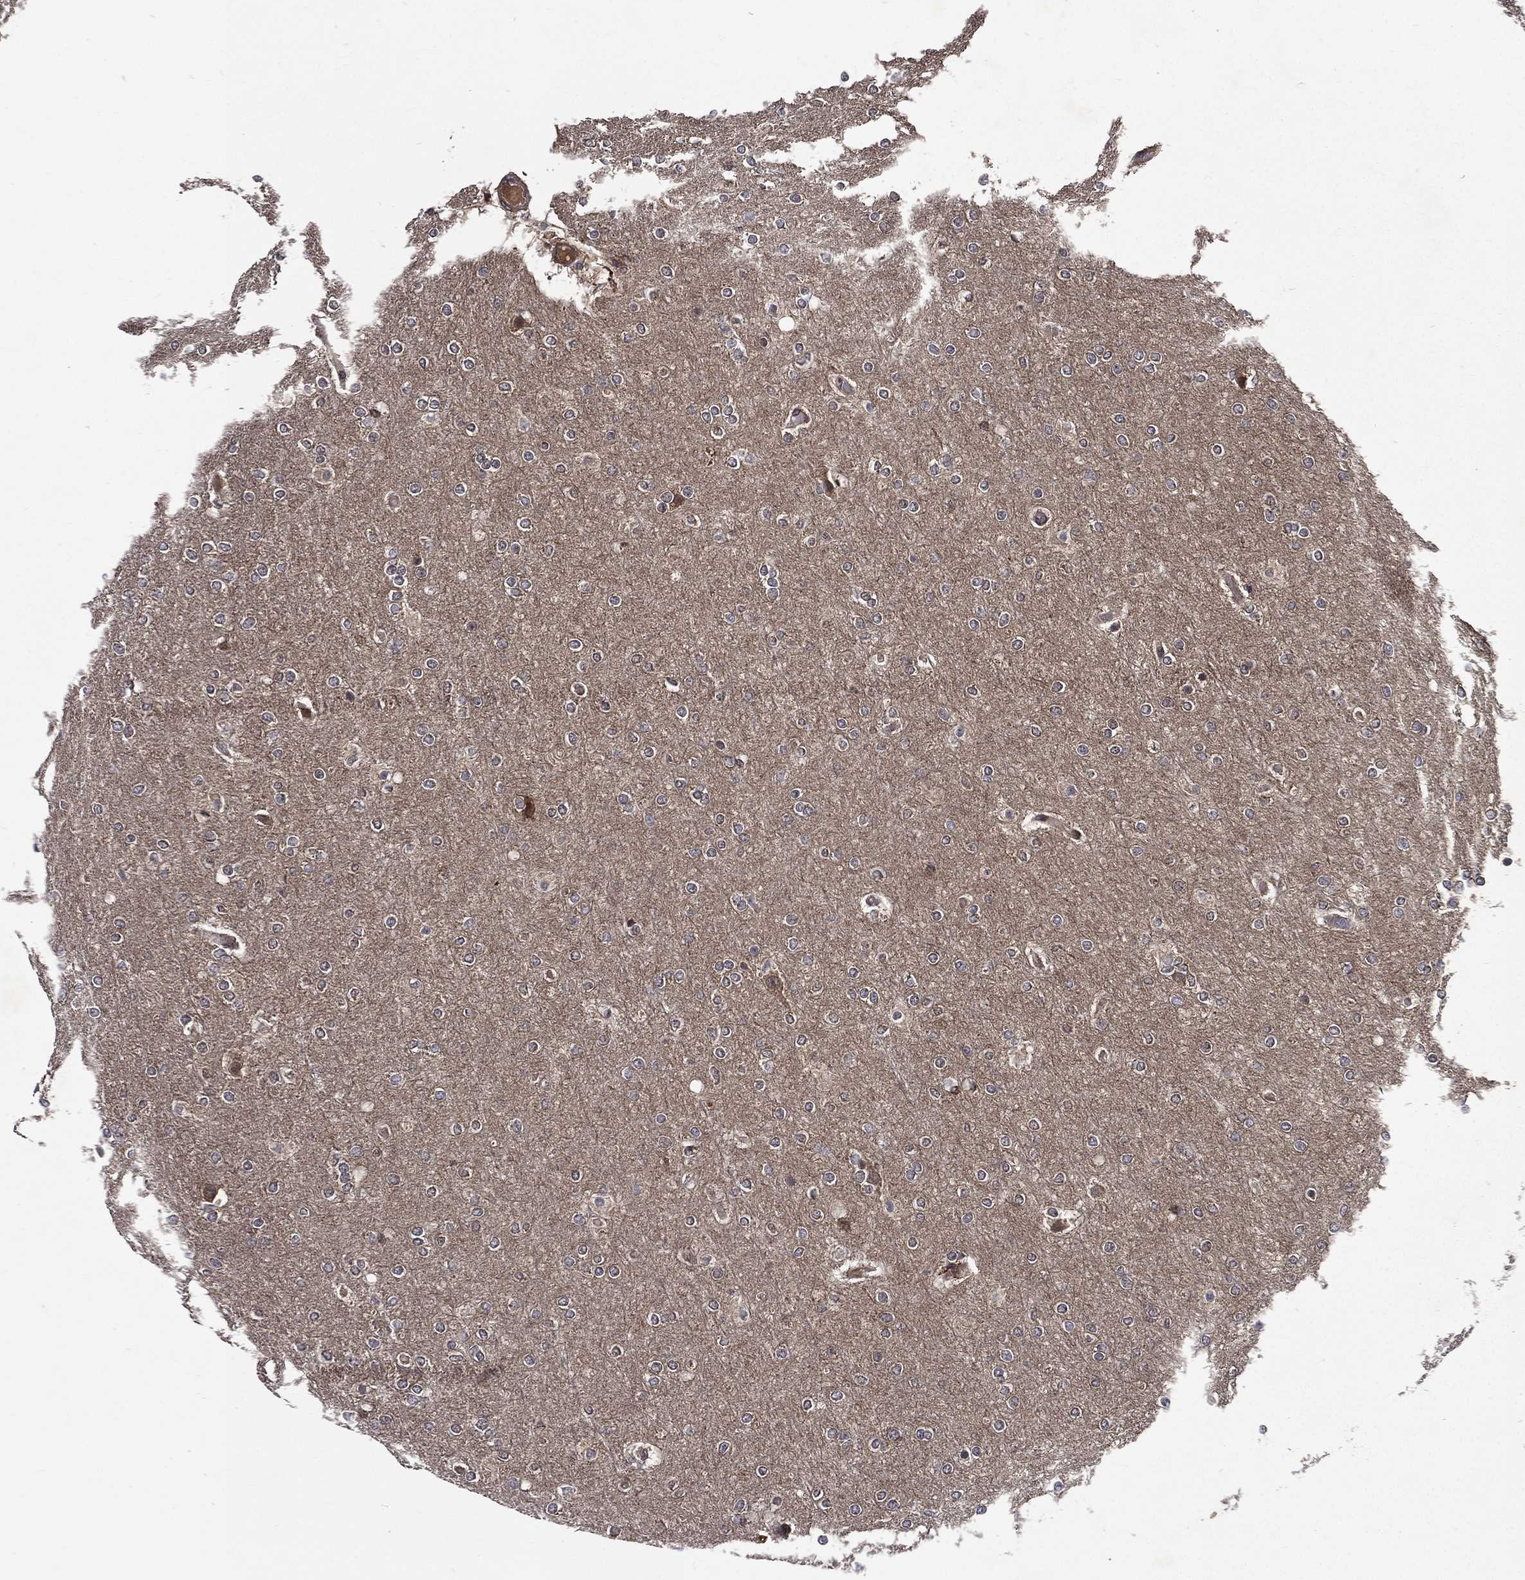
{"staining": {"intensity": "negative", "quantity": "none", "location": "none"}, "tissue": "glioma", "cell_type": "Tumor cells", "image_type": "cancer", "snomed": [{"axis": "morphology", "description": "Glioma, malignant, High grade"}, {"axis": "topography", "description": "Brain"}], "caption": "An IHC photomicrograph of glioma is shown. There is no staining in tumor cells of glioma.", "gene": "RAB11FIP4", "patient": {"sex": "female", "age": 61}}